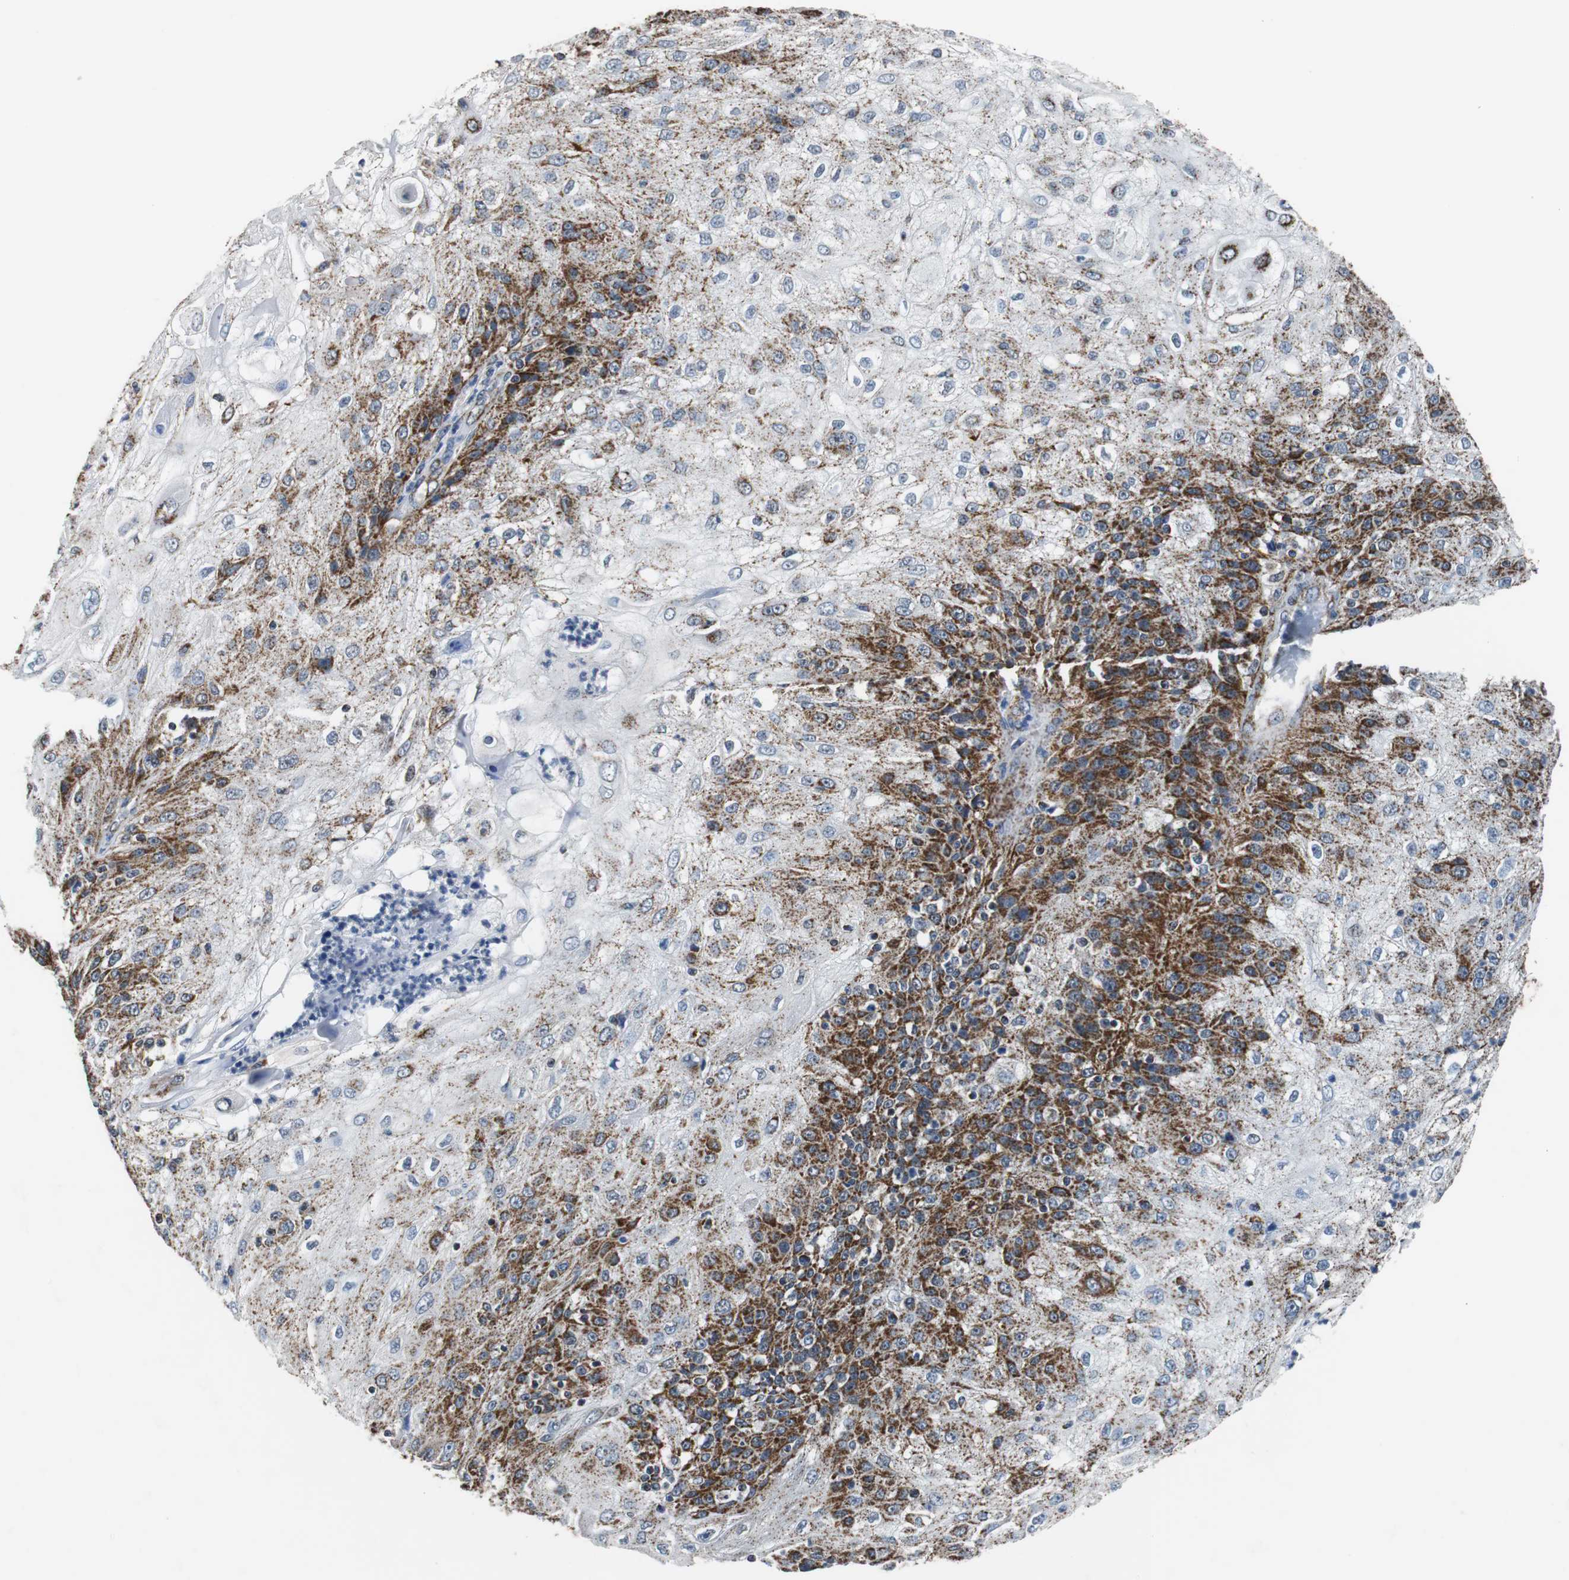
{"staining": {"intensity": "strong", "quantity": ">75%", "location": "cytoplasmic/membranous"}, "tissue": "skin cancer", "cell_type": "Tumor cells", "image_type": "cancer", "snomed": [{"axis": "morphology", "description": "Normal tissue, NOS"}, {"axis": "morphology", "description": "Squamous cell carcinoma, NOS"}, {"axis": "topography", "description": "Skin"}], "caption": "This histopathology image exhibits skin cancer stained with IHC to label a protein in brown. The cytoplasmic/membranous of tumor cells show strong positivity for the protein. Nuclei are counter-stained blue.", "gene": "PITRM1", "patient": {"sex": "female", "age": 83}}